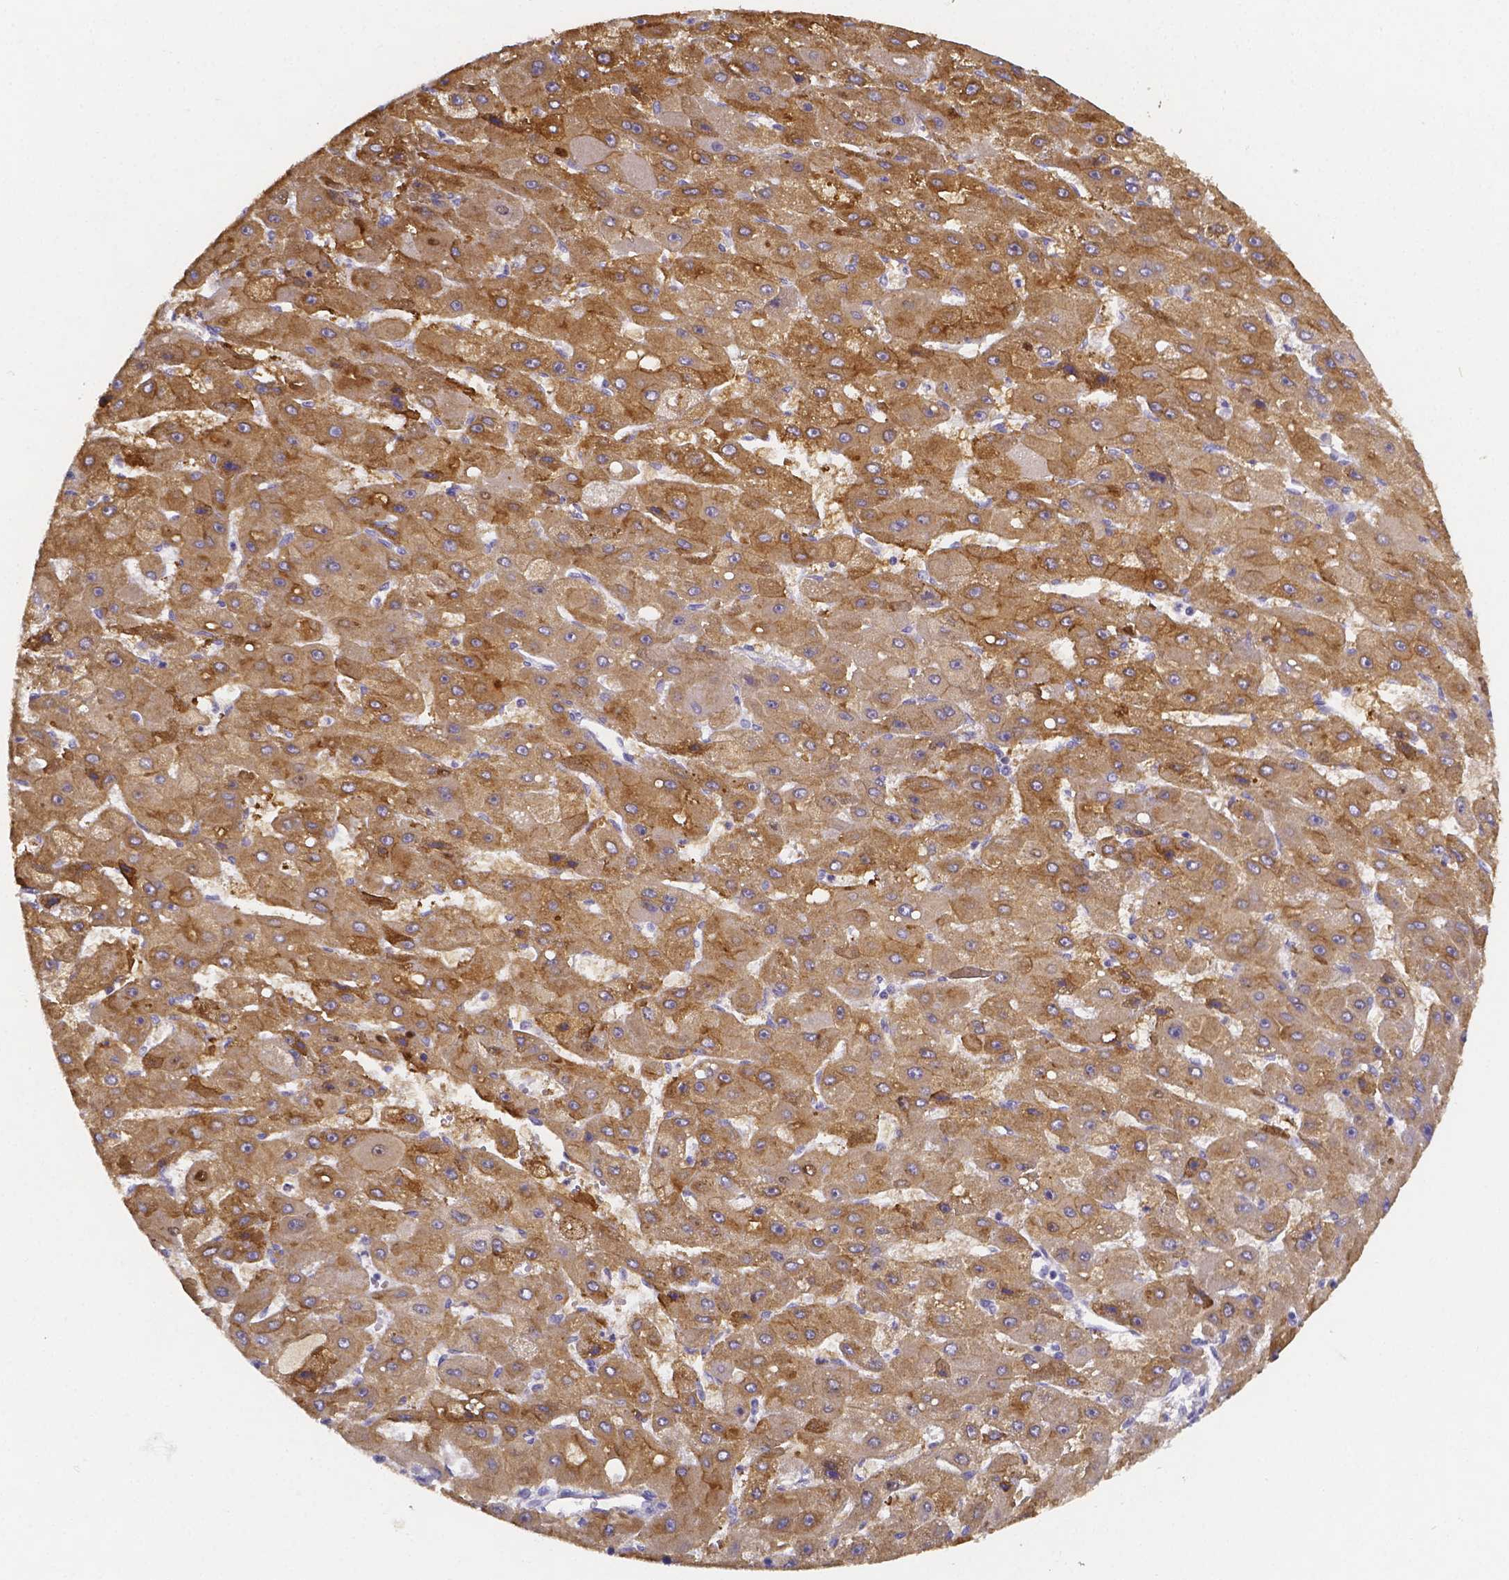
{"staining": {"intensity": "moderate", "quantity": ">75%", "location": "cytoplasmic/membranous"}, "tissue": "liver cancer", "cell_type": "Tumor cells", "image_type": "cancer", "snomed": [{"axis": "morphology", "description": "Carcinoma, Hepatocellular, NOS"}, {"axis": "topography", "description": "Liver"}], "caption": "Immunohistochemical staining of human liver hepatocellular carcinoma displays medium levels of moderate cytoplasmic/membranous protein positivity in approximately >75% of tumor cells.", "gene": "PAH", "patient": {"sex": "female", "age": 25}}